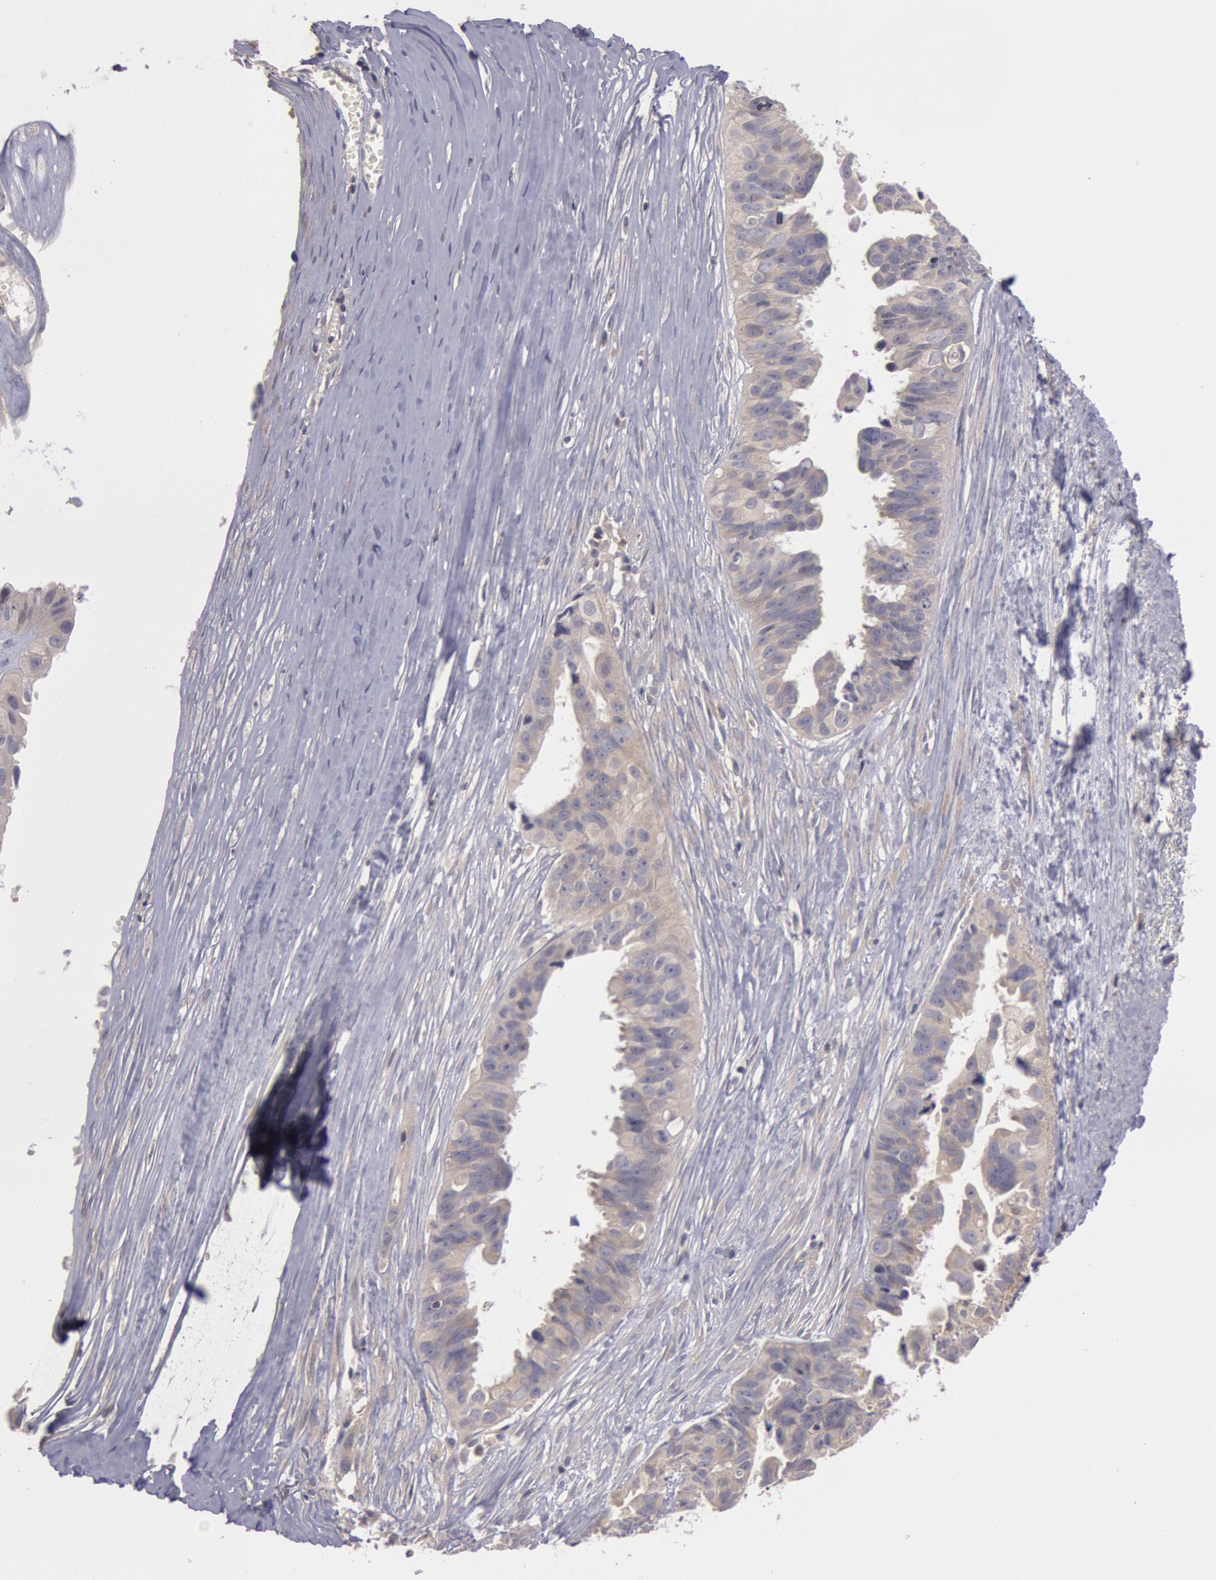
{"staining": {"intensity": "weak", "quantity": ">75%", "location": "cytoplasmic/membranous"}, "tissue": "ovarian cancer", "cell_type": "Tumor cells", "image_type": "cancer", "snomed": [{"axis": "morphology", "description": "Carcinoma, endometroid"}, {"axis": "topography", "description": "Ovary"}], "caption": "Approximately >75% of tumor cells in ovarian endometroid carcinoma show weak cytoplasmic/membranous protein staining as visualized by brown immunohistochemical staining.", "gene": "PIK3R1", "patient": {"sex": "female", "age": 85}}